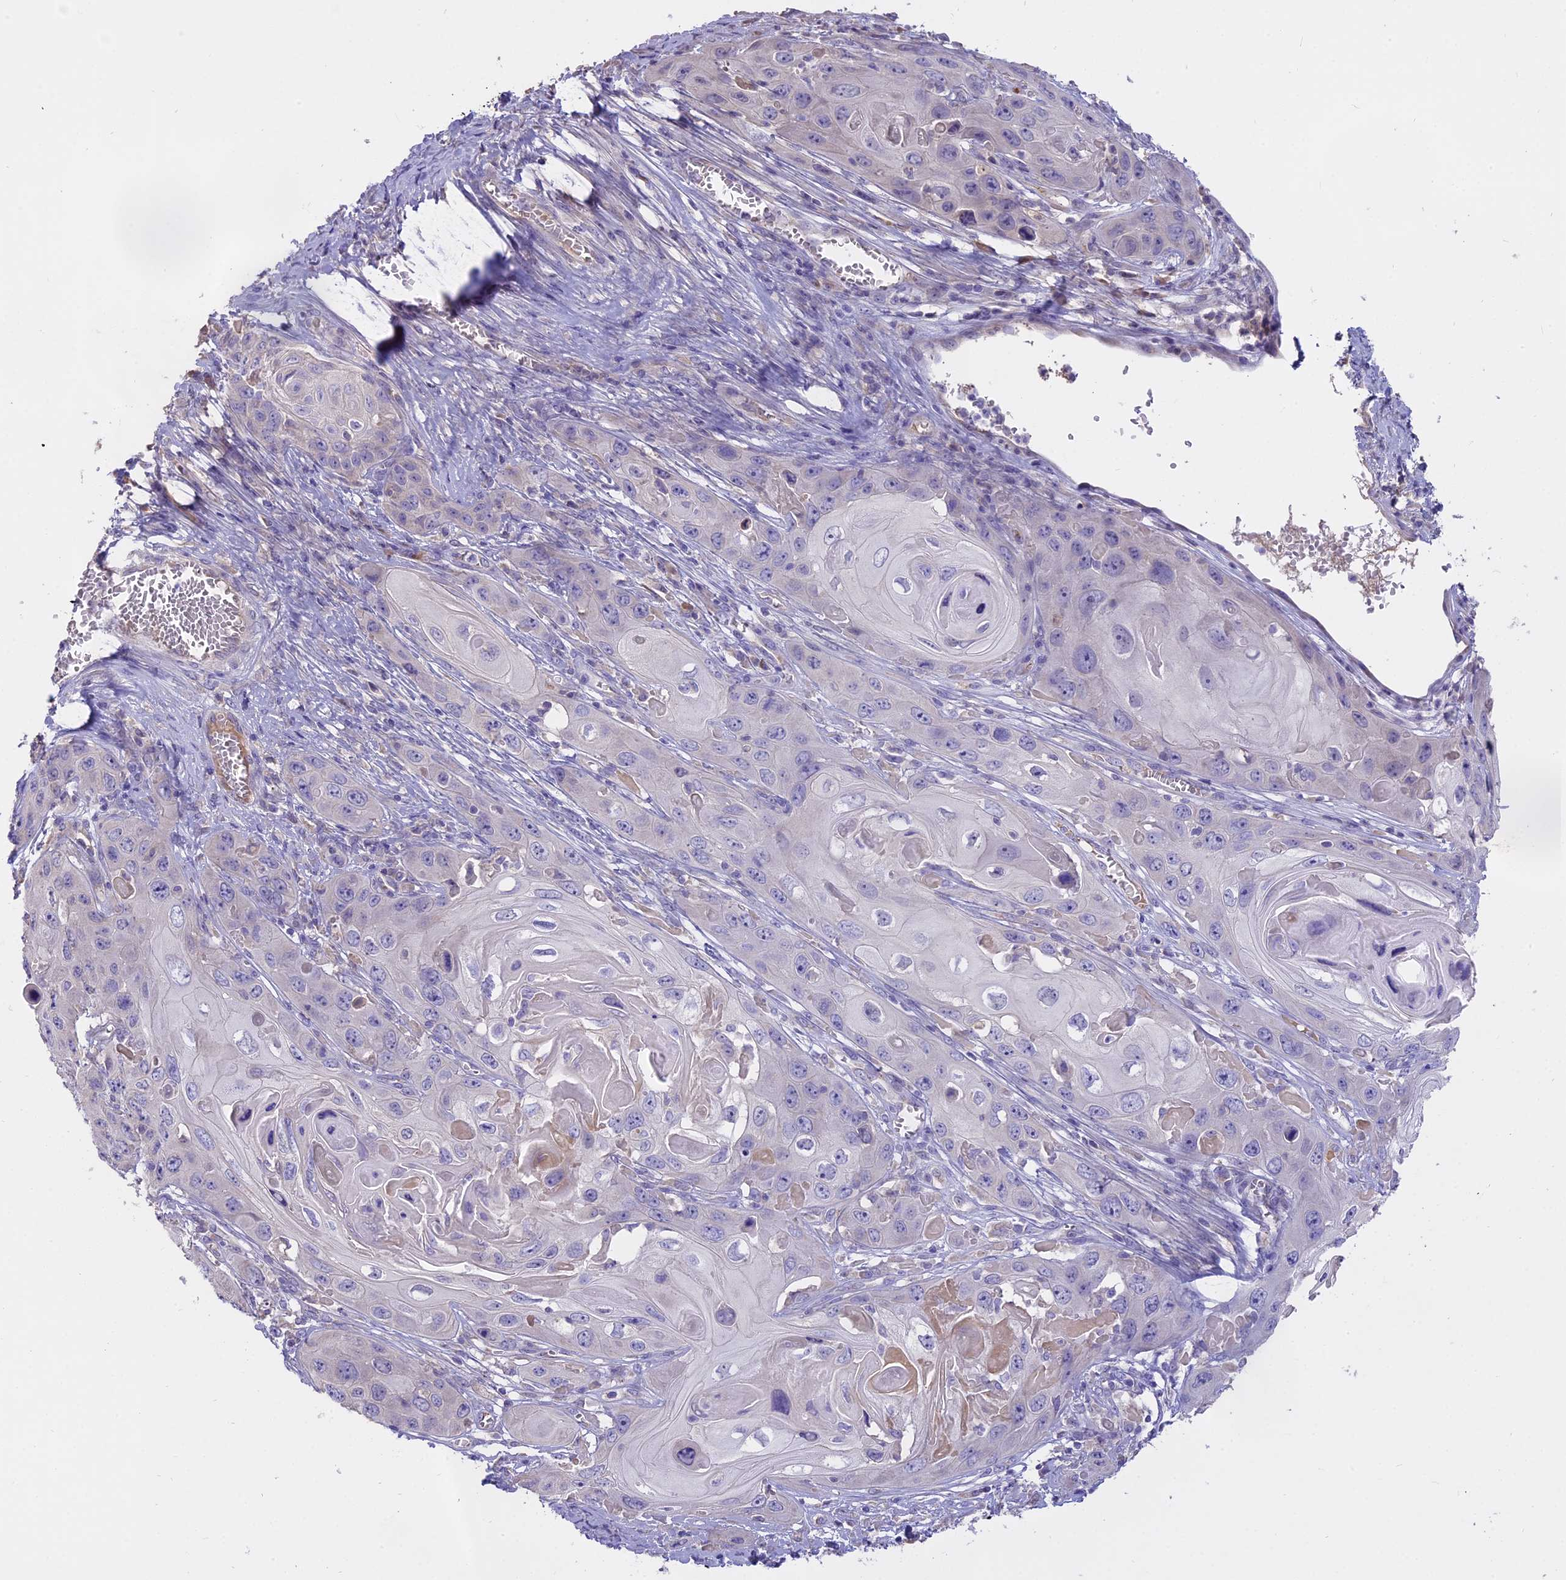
{"staining": {"intensity": "negative", "quantity": "none", "location": "none"}, "tissue": "skin cancer", "cell_type": "Tumor cells", "image_type": "cancer", "snomed": [{"axis": "morphology", "description": "Squamous cell carcinoma, NOS"}, {"axis": "topography", "description": "Skin"}], "caption": "A photomicrograph of squamous cell carcinoma (skin) stained for a protein displays no brown staining in tumor cells.", "gene": "WFDC2", "patient": {"sex": "male", "age": 55}}